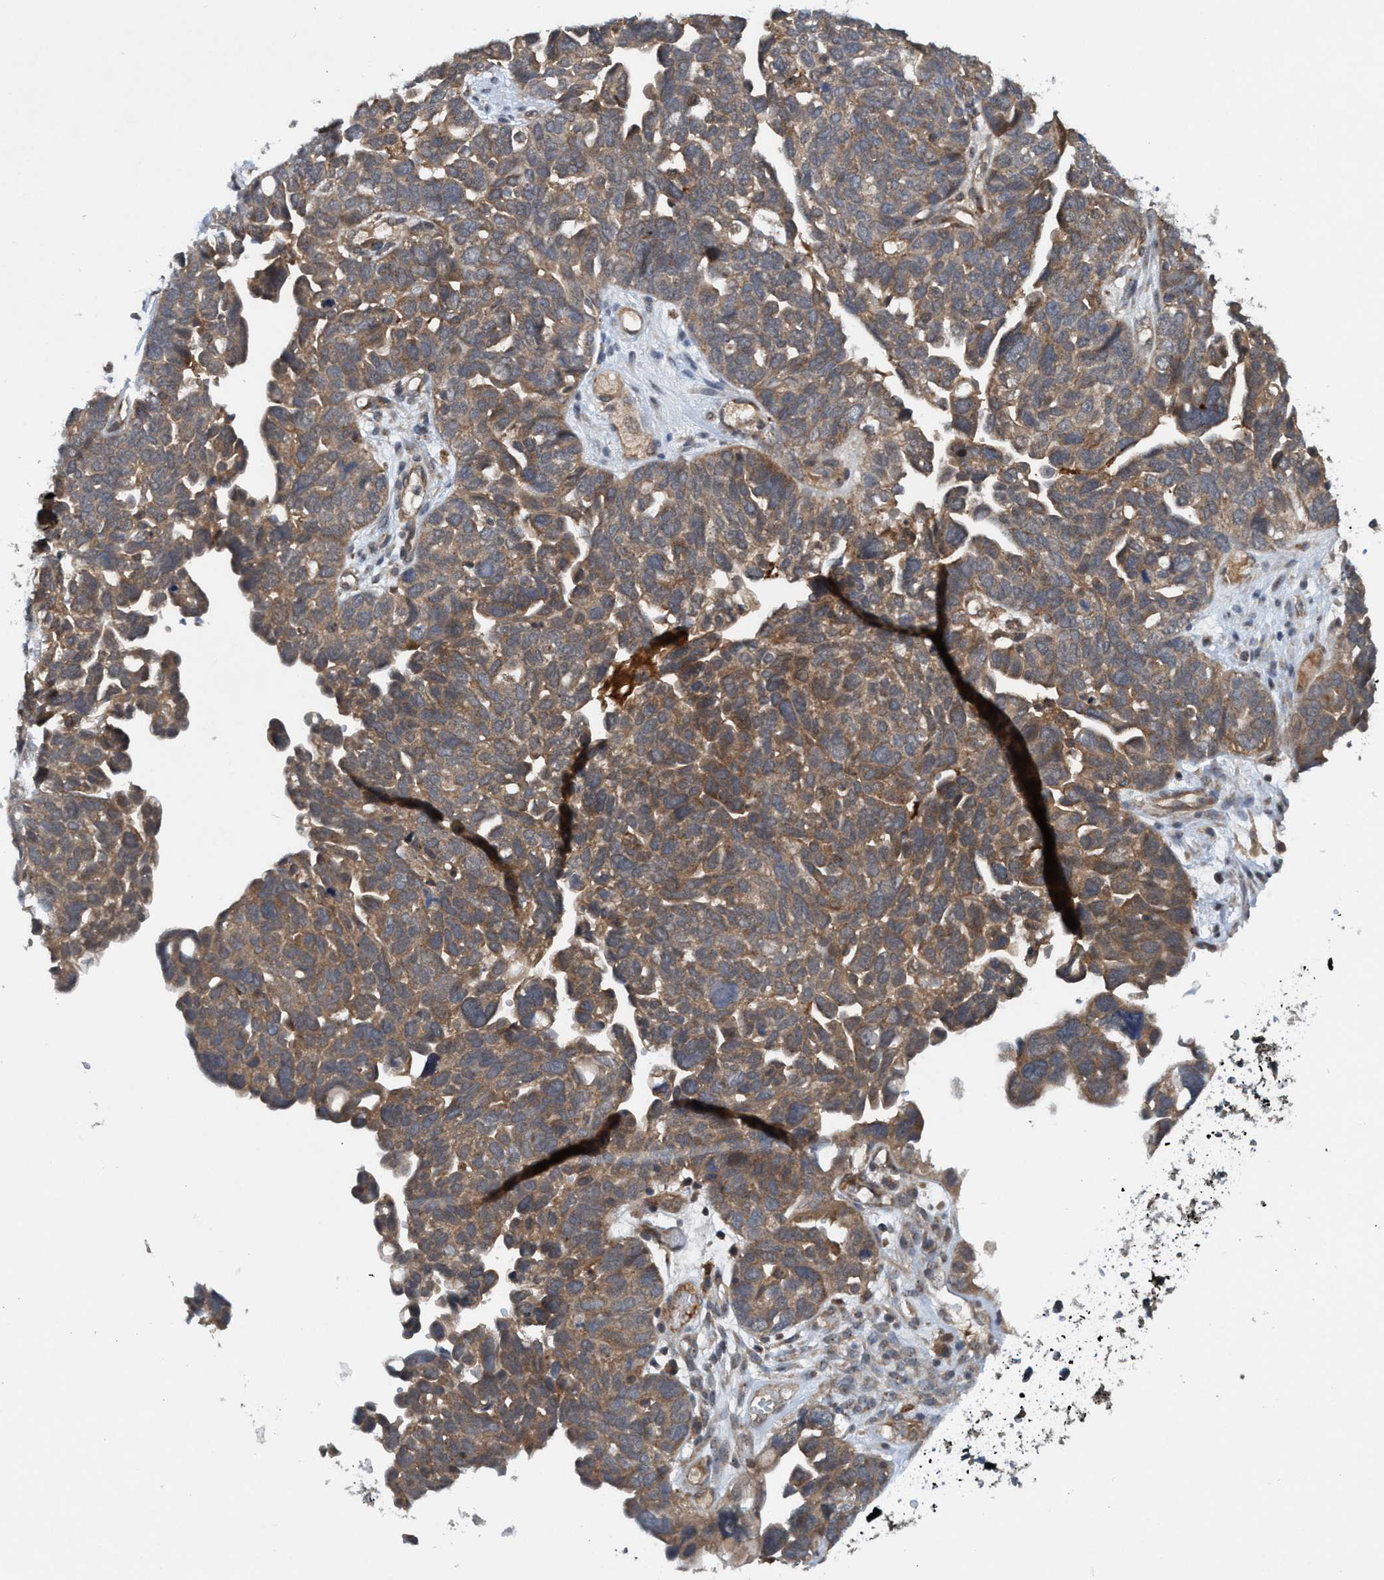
{"staining": {"intensity": "moderate", "quantity": ">75%", "location": "cytoplasmic/membranous"}, "tissue": "ovarian cancer", "cell_type": "Tumor cells", "image_type": "cancer", "snomed": [{"axis": "morphology", "description": "Cystadenocarcinoma, mucinous, NOS"}, {"axis": "topography", "description": "Ovary"}], "caption": "Immunohistochemical staining of ovarian mucinous cystadenocarcinoma displays medium levels of moderate cytoplasmic/membranous expression in approximately >75% of tumor cells.", "gene": "TRIM65", "patient": {"sex": "female", "age": 61}}